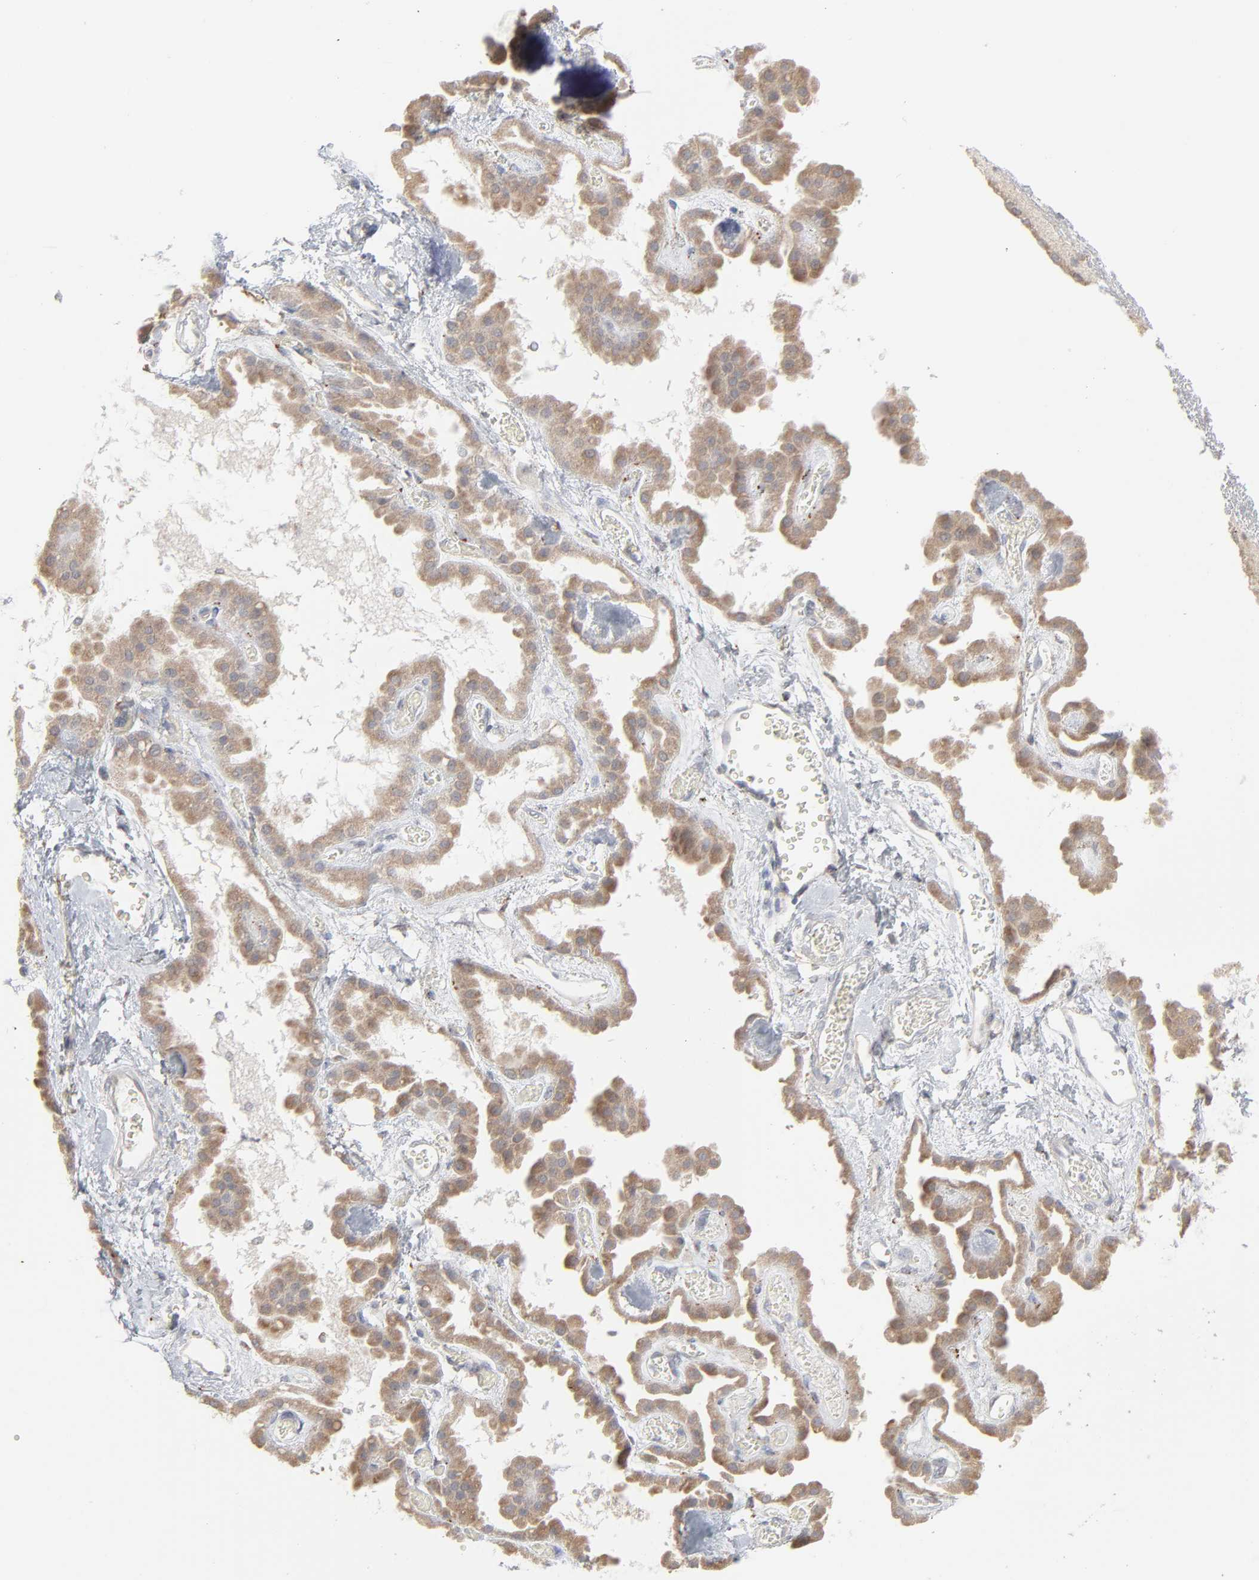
{"staining": {"intensity": "moderate", "quantity": ">75%", "location": "cytoplasmic/membranous"}, "tissue": "hippocampus", "cell_type": "Glial cells", "image_type": "normal", "snomed": [{"axis": "morphology", "description": "Normal tissue, NOS"}, {"axis": "topography", "description": "Hippocampus"}], "caption": "DAB (3,3'-diaminobenzidine) immunohistochemical staining of unremarkable hippocampus reveals moderate cytoplasmic/membranous protein positivity in about >75% of glial cells. Immunohistochemistry stains the protein in brown and the nuclei are stained blue.", "gene": "POMT2", "patient": {"sex": "female", "age": 19}}